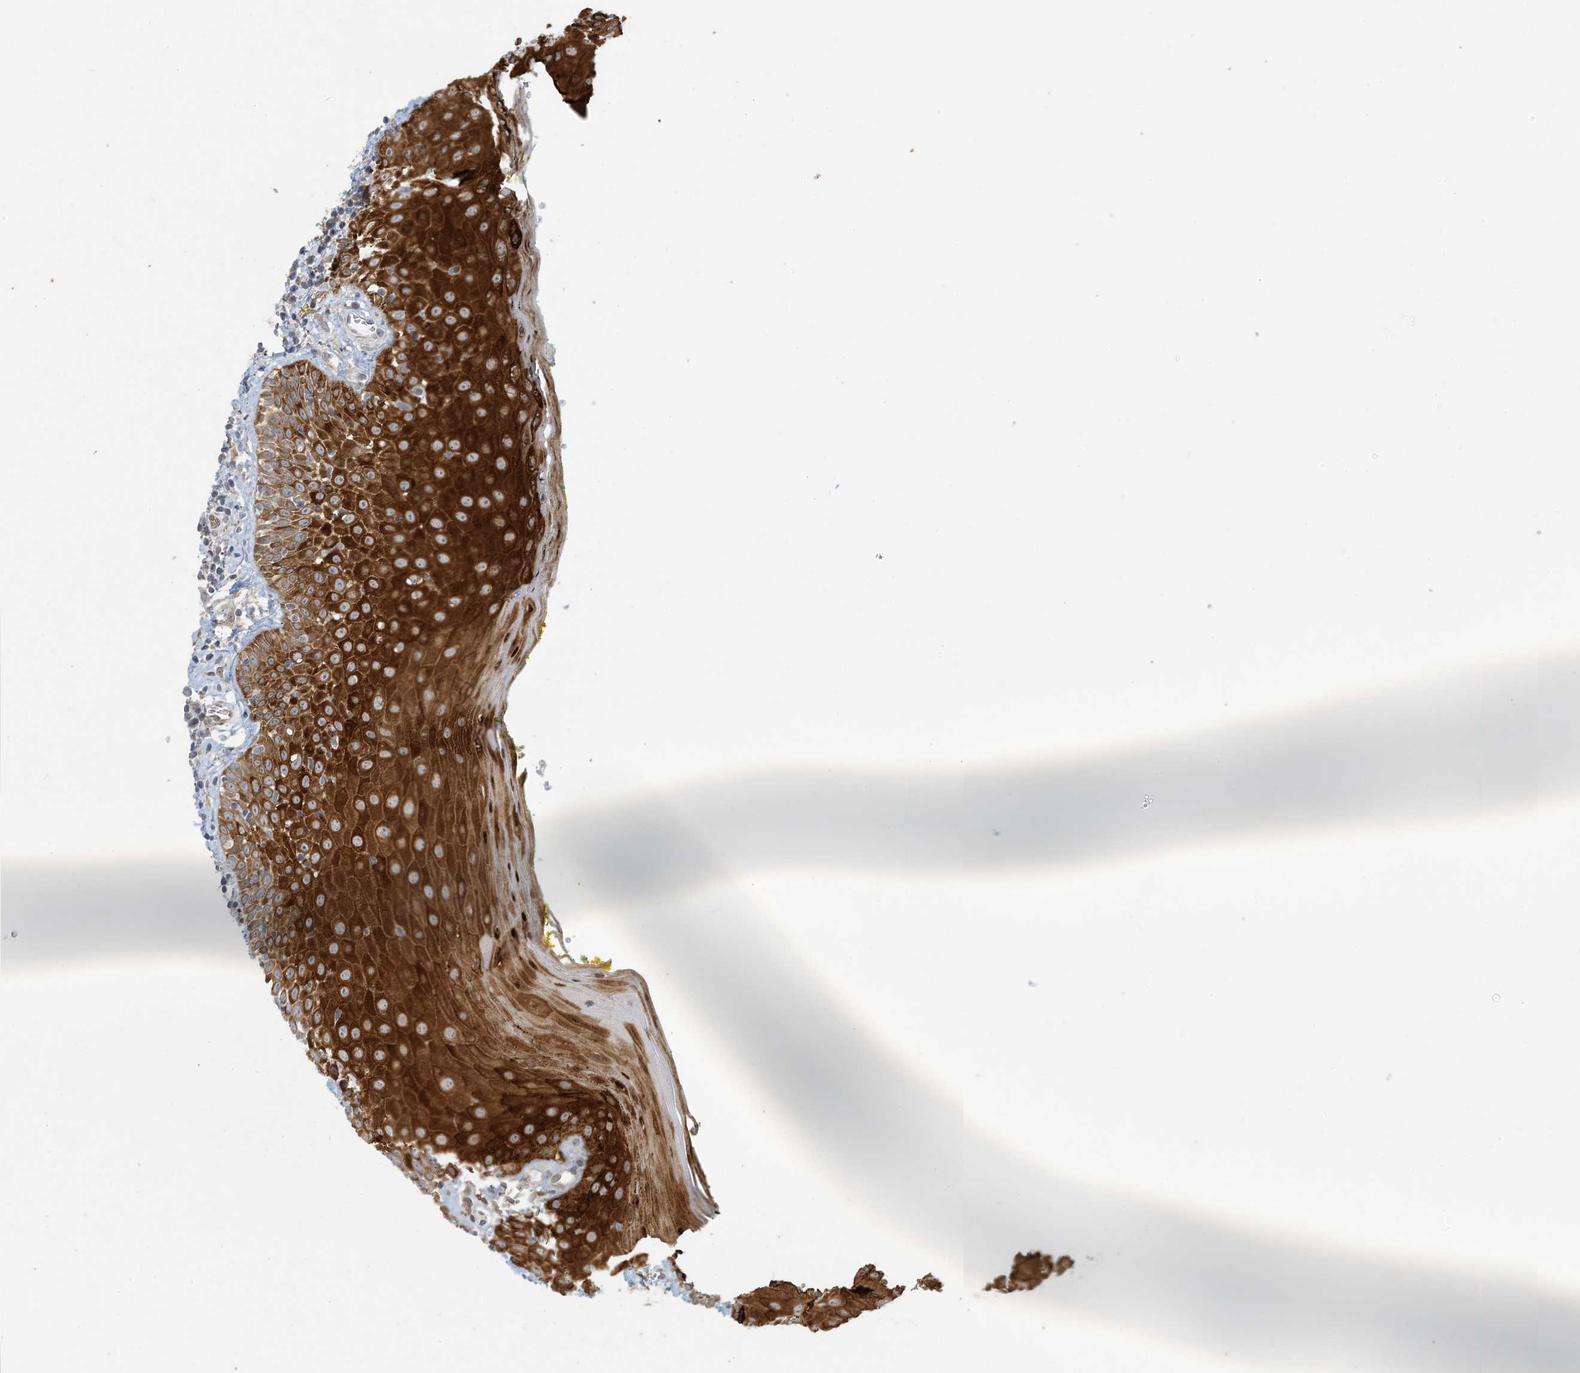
{"staining": {"intensity": "strong", "quantity": ">75%", "location": "cytoplasmic/membranous,nuclear"}, "tissue": "oral mucosa", "cell_type": "Squamous epithelial cells", "image_type": "normal", "snomed": [{"axis": "morphology", "description": "Normal tissue, NOS"}, {"axis": "morphology", "description": "Squamous cell carcinoma, NOS"}, {"axis": "topography", "description": "Oral tissue"}, {"axis": "topography", "description": "Head-Neck"}], "caption": "Strong cytoplasmic/membranous,nuclear staining is appreciated in approximately >75% of squamous epithelial cells in unremarkable oral mucosa.", "gene": "BCORL1", "patient": {"sex": "female", "age": 70}}